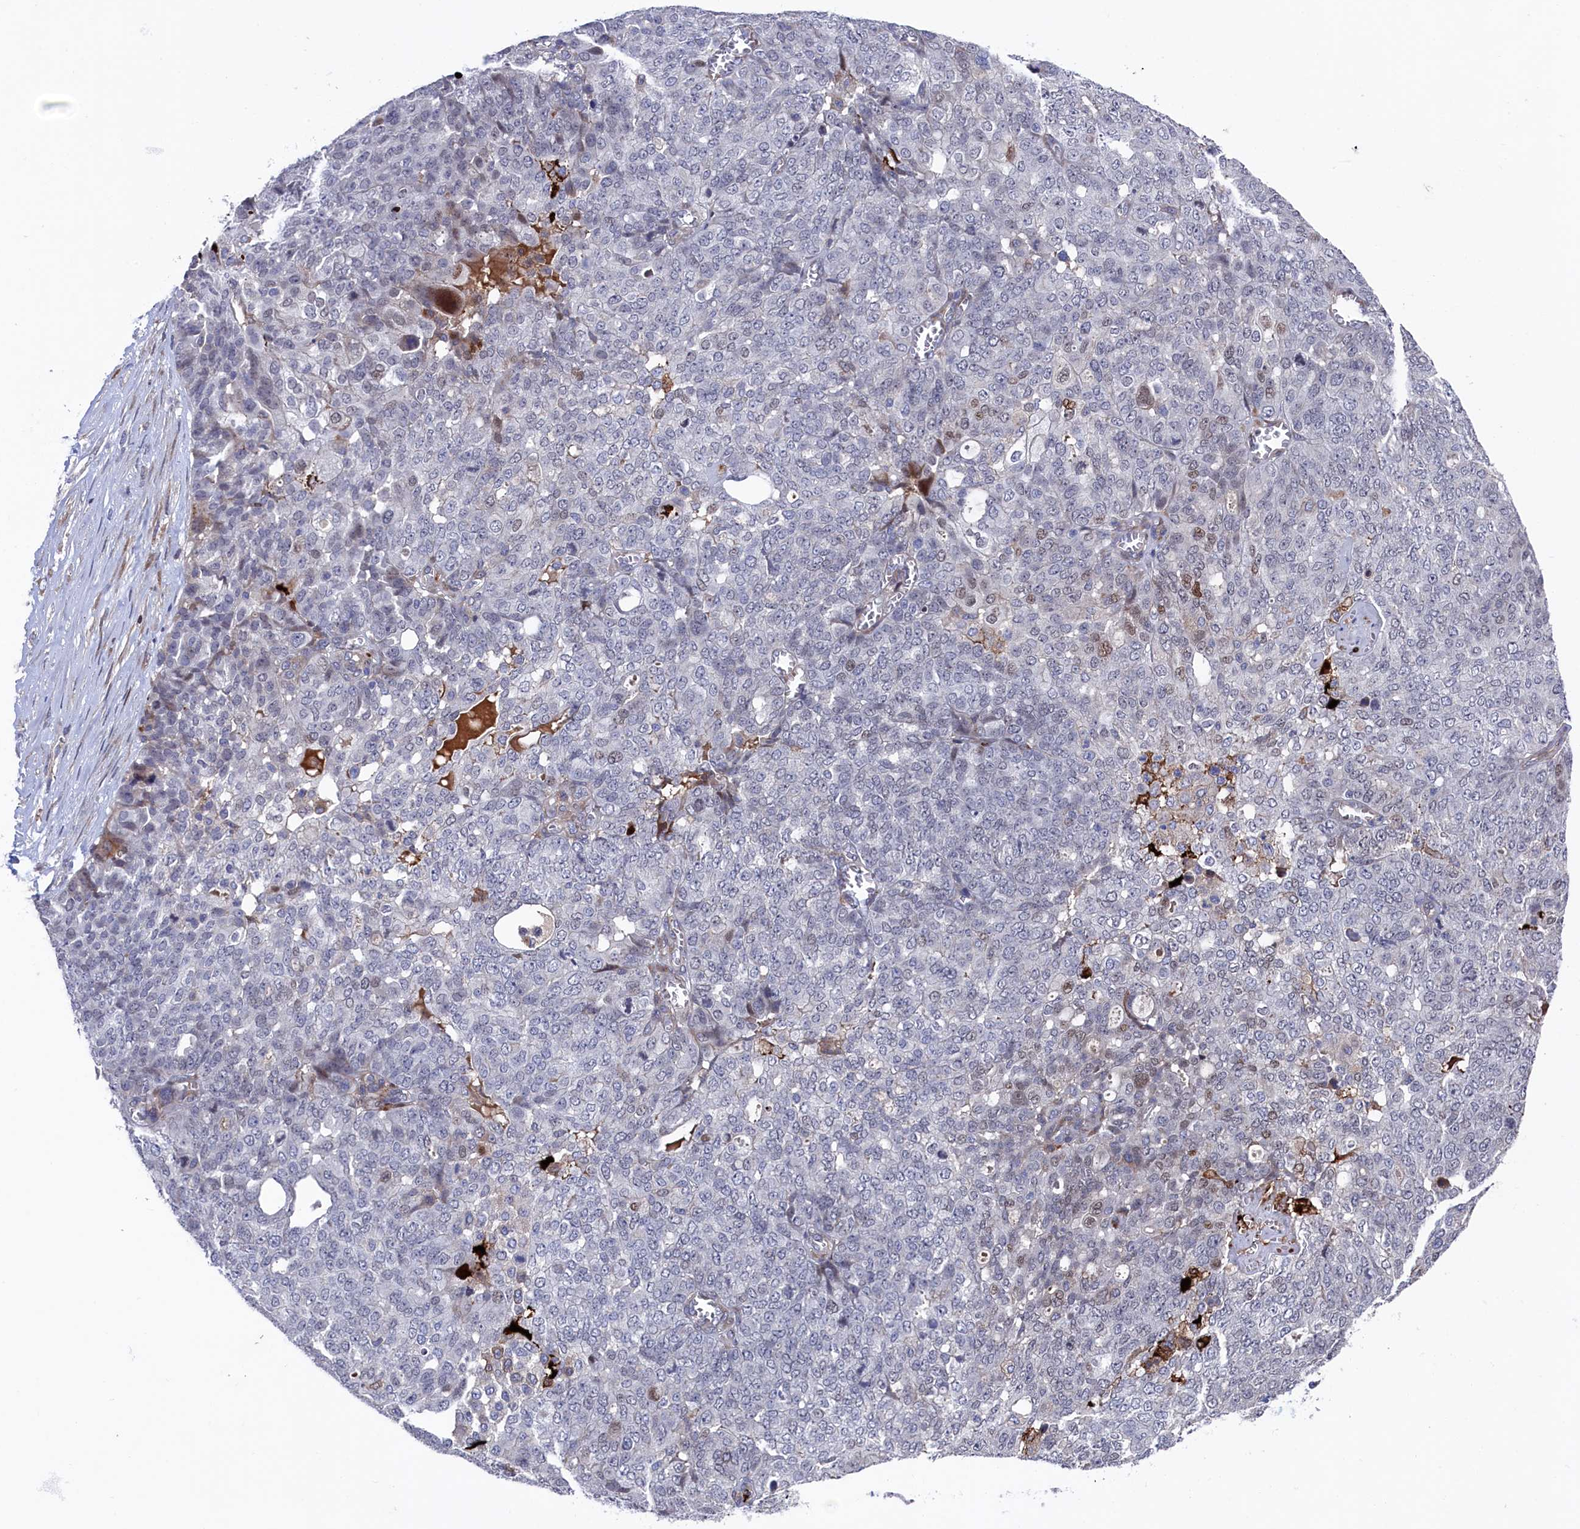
{"staining": {"intensity": "negative", "quantity": "none", "location": "none"}, "tissue": "ovarian cancer", "cell_type": "Tumor cells", "image_type": "cancer", "snomed": [{"axis": "morphology", "description": "Cystadenocarcinoma, serous, NOS"}, {"axis": "topography", "description": "Soft tissue"}, {"axis": "topography", "description": "Ovary"}], "caption": "Serous cystadenocarcinoma (ovarian) stained for a protein using immunohistochemistry shows no expression tumor cells.", "gene": "ZNF891", "patient": {"sex": "female", "age": 57}}